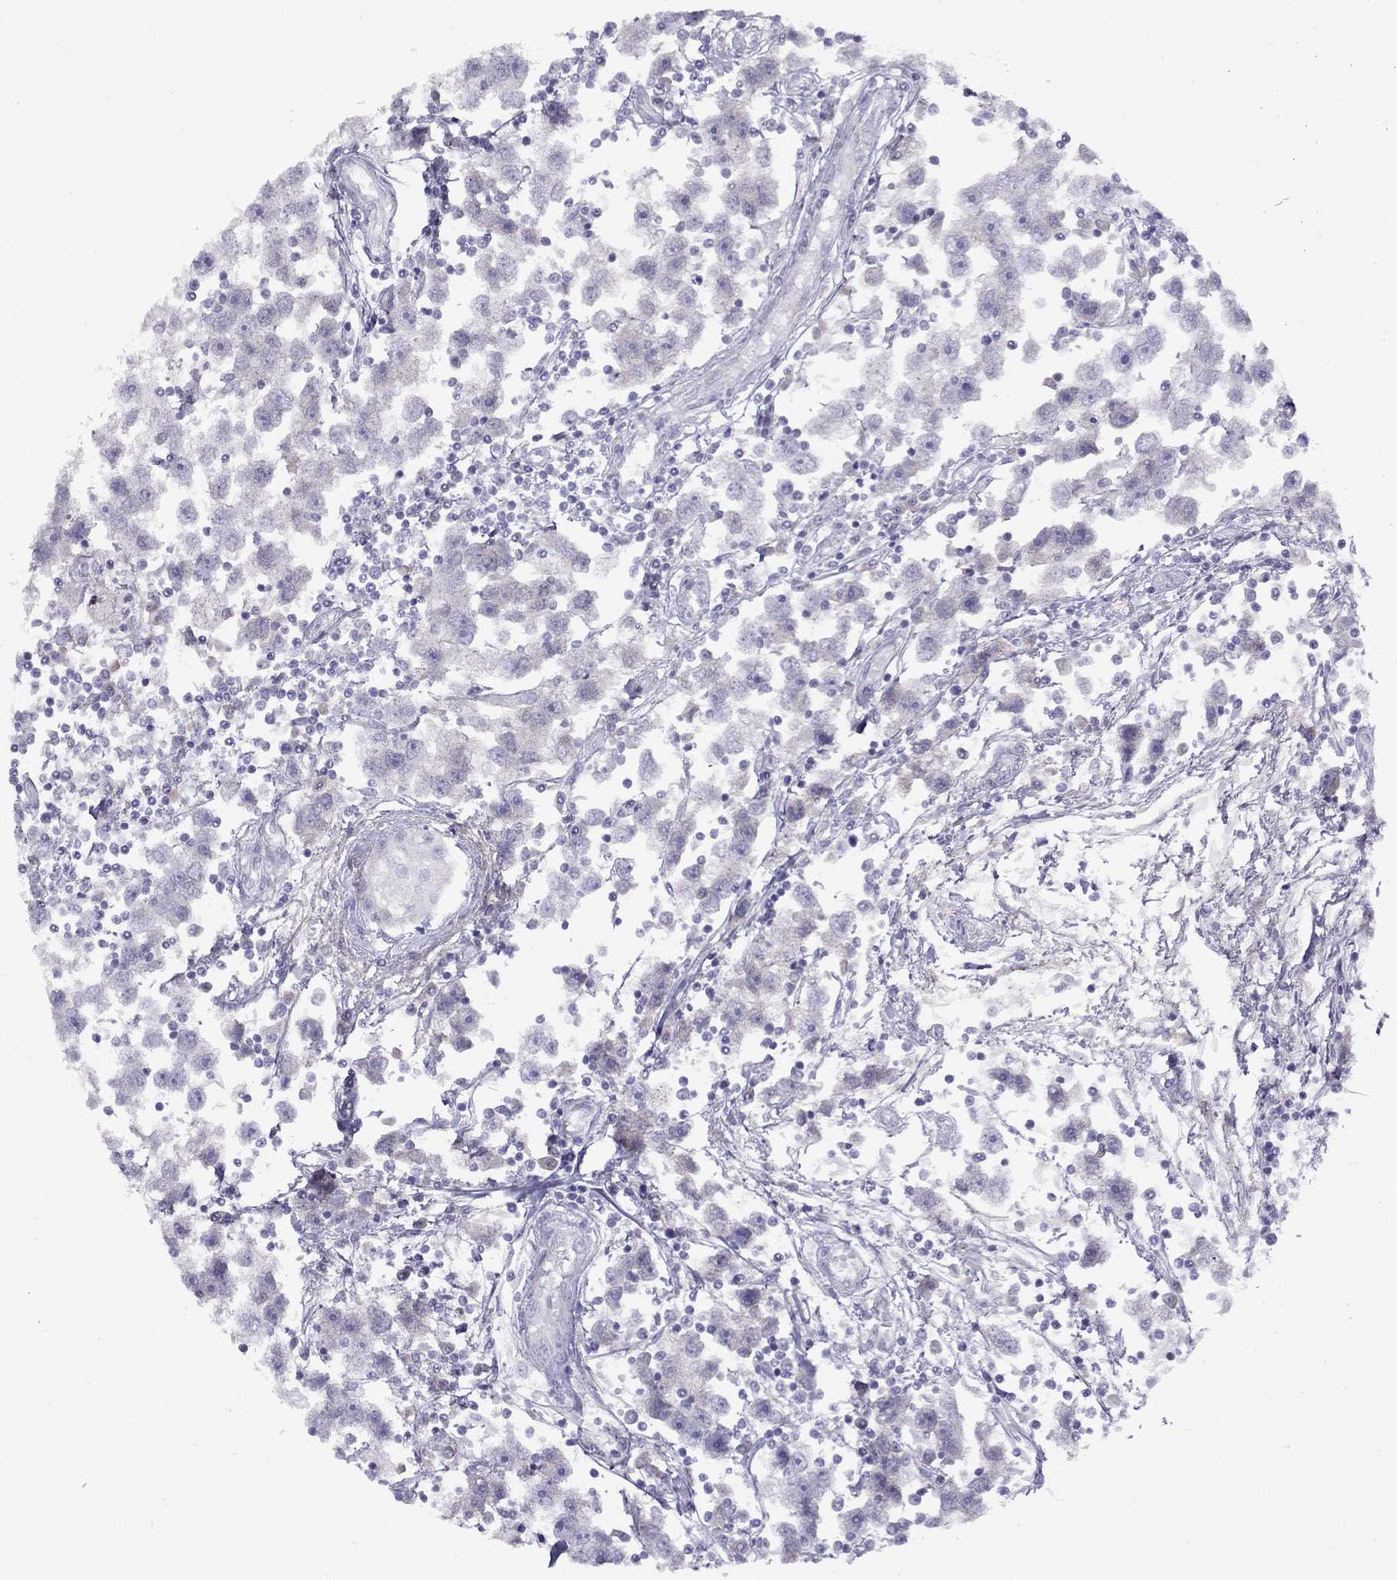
{"staining": {"intensity": "negative", "quantity": "none", "location": "none"}, "tissue": "testis cancer", "cell_type": "Tumor cells", "image_type": "cancer", "snomed": [{"axis": "morphology", "description": "Seminoma, NOS"}, {"axis": "topography", "description": "Testis"}], "caption": "This is an immunohistochemistry (IHC) photomicrograph of human seminoma (testis). There is no expression in tumor cells.", "gene": "CPNE4", "patient": {"sex": "male", "age": 30}}